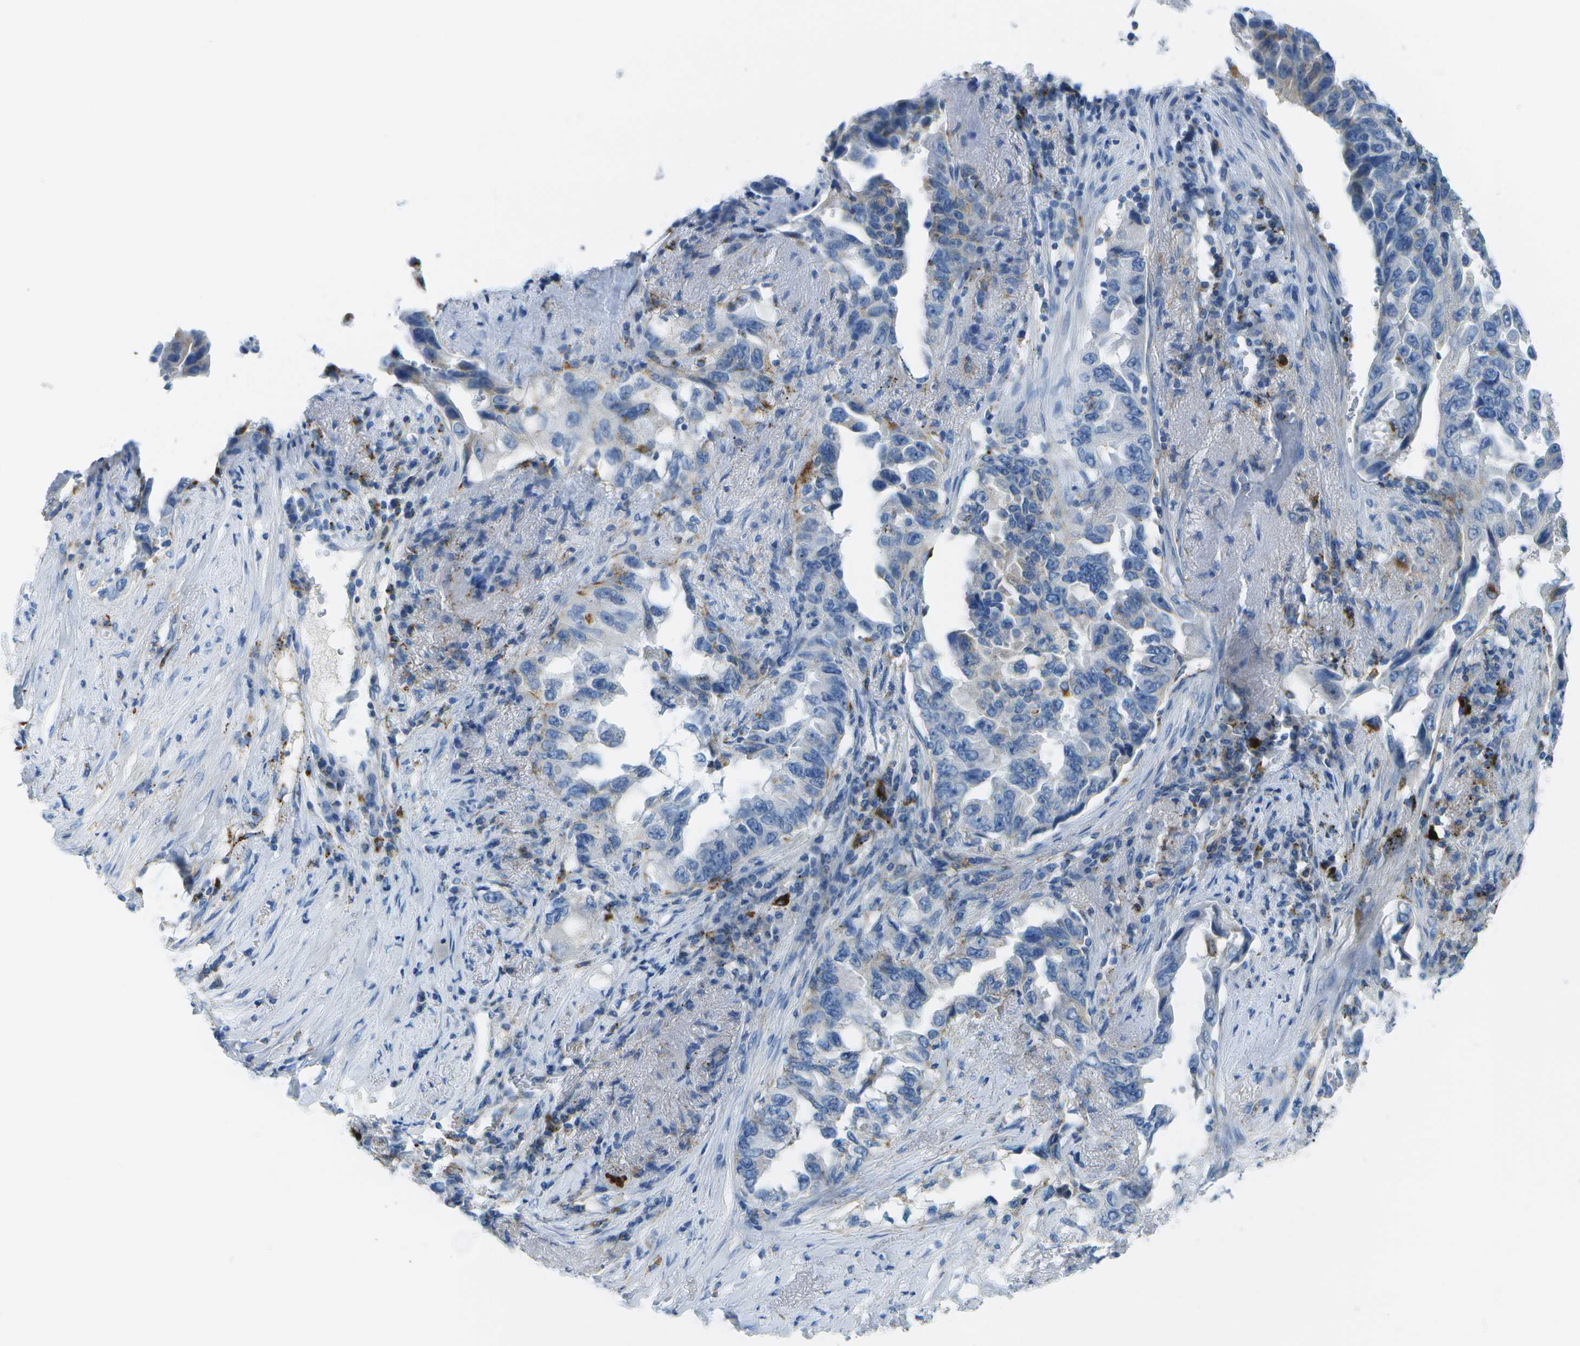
{"staining": {"intensity": "negative", "quantity": "none", "location": "none"}, "tissue": "lung cancer", "cell_type": "Tumor cells", "image_type": "cancer", "snomed": [{"axis": "morphology", "description": "Adenocarcinoma, NOS"}, {"axis": "topography", "description": "Lung"}], "caption": "Tumor cells are negative for brown protein staining in adenocarcinoma (lung). The staining is performed using DAB brown chromogen with nuclei counter-stained in using hematoxylin.", "gene": "PRCP", "patient": {"sex": "female", "age": 51}}